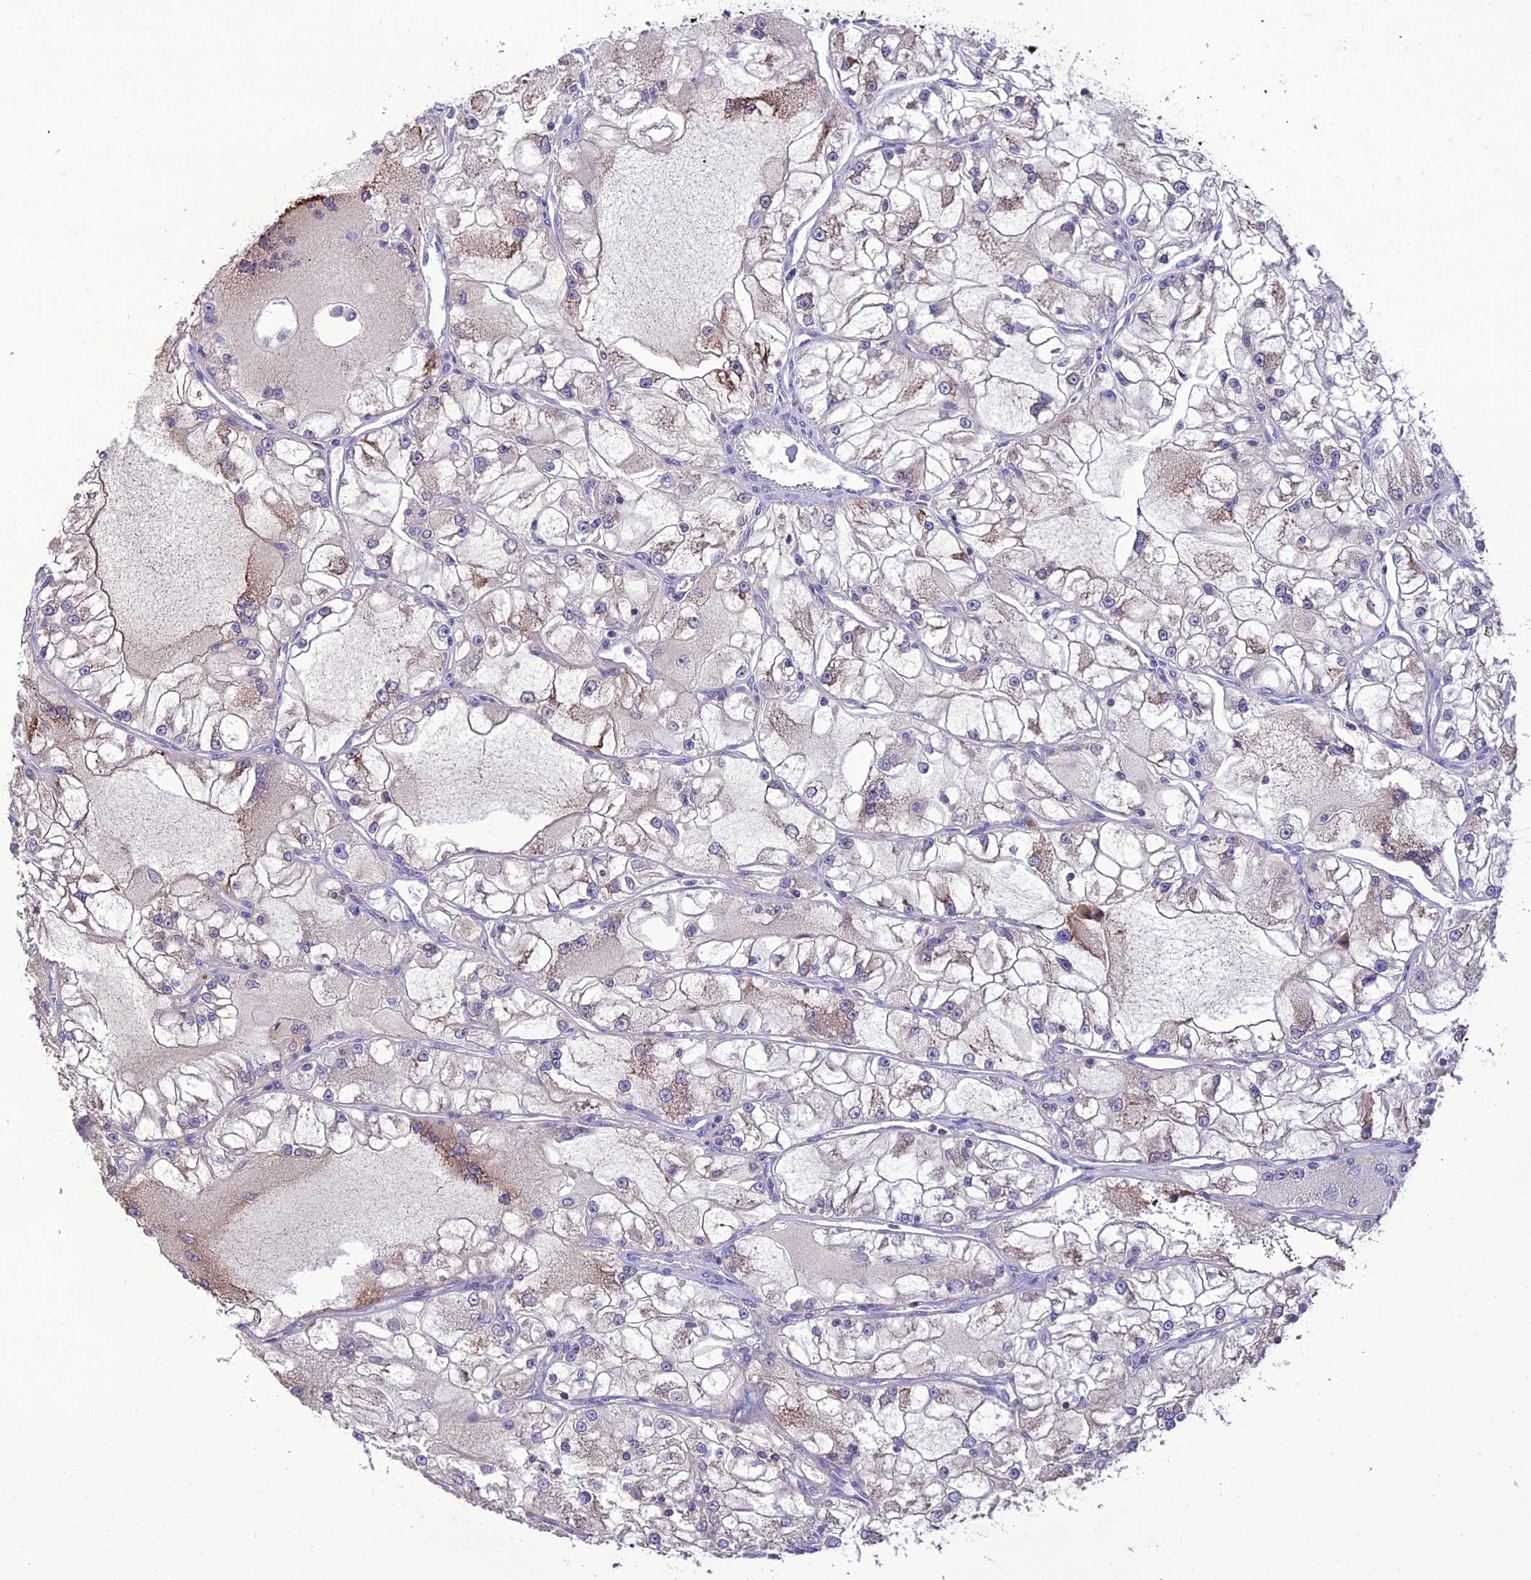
{"staining": {"intensity": "weak", "quantity": "<25%", "location": "cytoplasmic/membranous"}, "tissue": "renal cancer", "cell_type": "Tumor cells", "image_type": "cancer", "snomed": [{"axis": "morphology", "description": "Adenocarcinoma, NOS"}, {"axis": "topography", "description": "Kidney"}], "caption": "A high-resolution image shows immunohistochemistry (IHC) staining of adenocarcinoma (renal), which shows no significant expression in tumor cells.", "gene": "SNX24", "patient": {"sex": "female", "age": 72}}